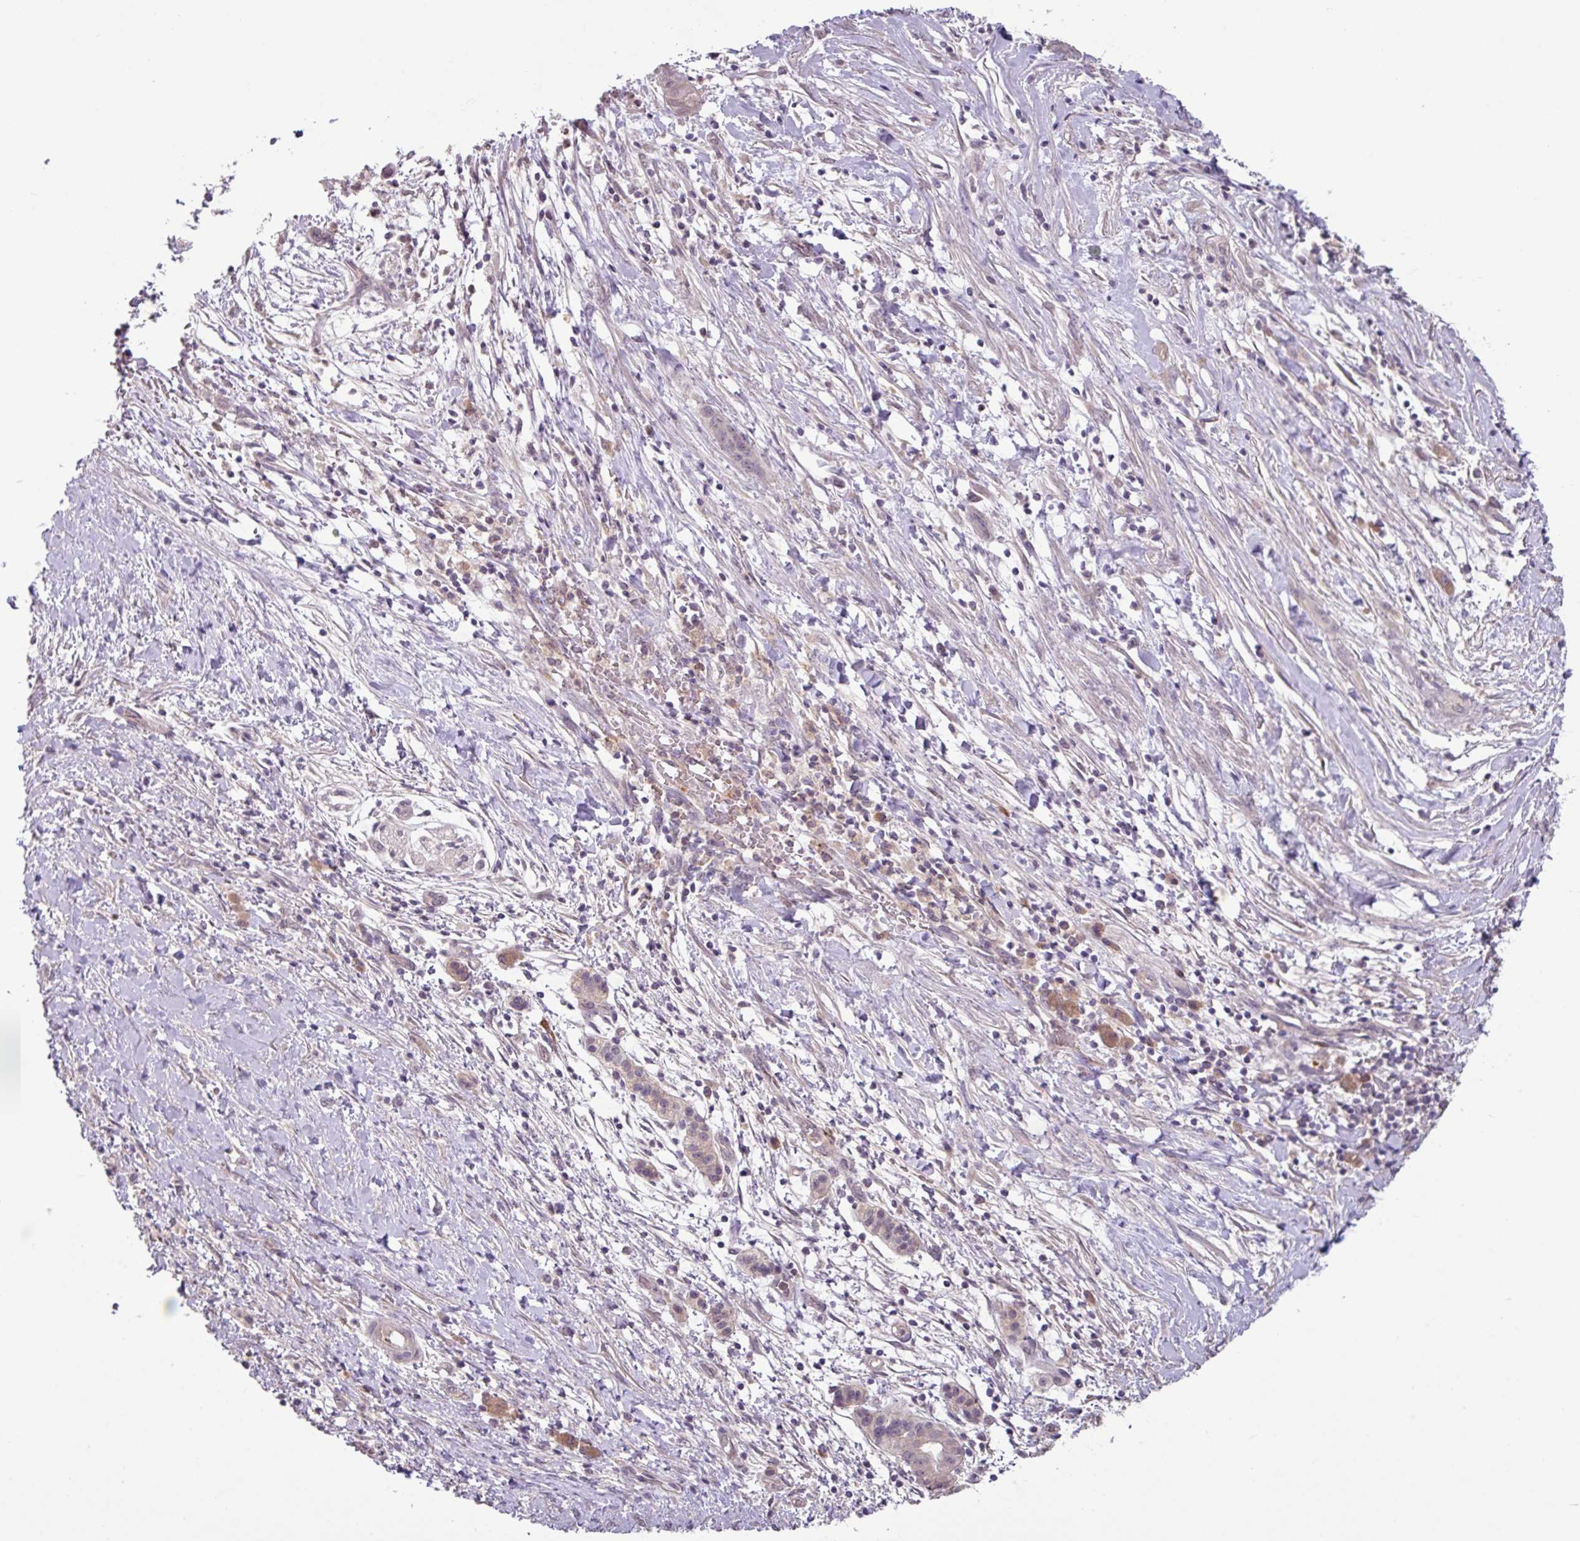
{"staining": {"intensity": "weak", "quantity": "25%-75%", "location": "cytoplasmic/membranous,nuclear"}, "tissue": "pancreatic cancer", "cell_type": "Tumor cells", "image_type": "cancer", "snomed": [{"axis": "morphology", "description": "Adenocarcinoma, NOS"}, {"axis": "topography", "description": "Pancreas"}], "caption": "IHC (DAB (3,3'-diaminobenzidine)) staining of pancreatic cancer (adenocarcinoma) exhibits weak cytoplasmic/membranous and nuclear protein positivity in approximately 25%-75% of tumor cells. The staining was performed using DAB to visualize the protein expression in brown, while the nuclei were stained in blue with hematoxylin (Magnification: 20x).", "gene": "SLC5A10", "patient": {"sex": "male", "age": 68}}